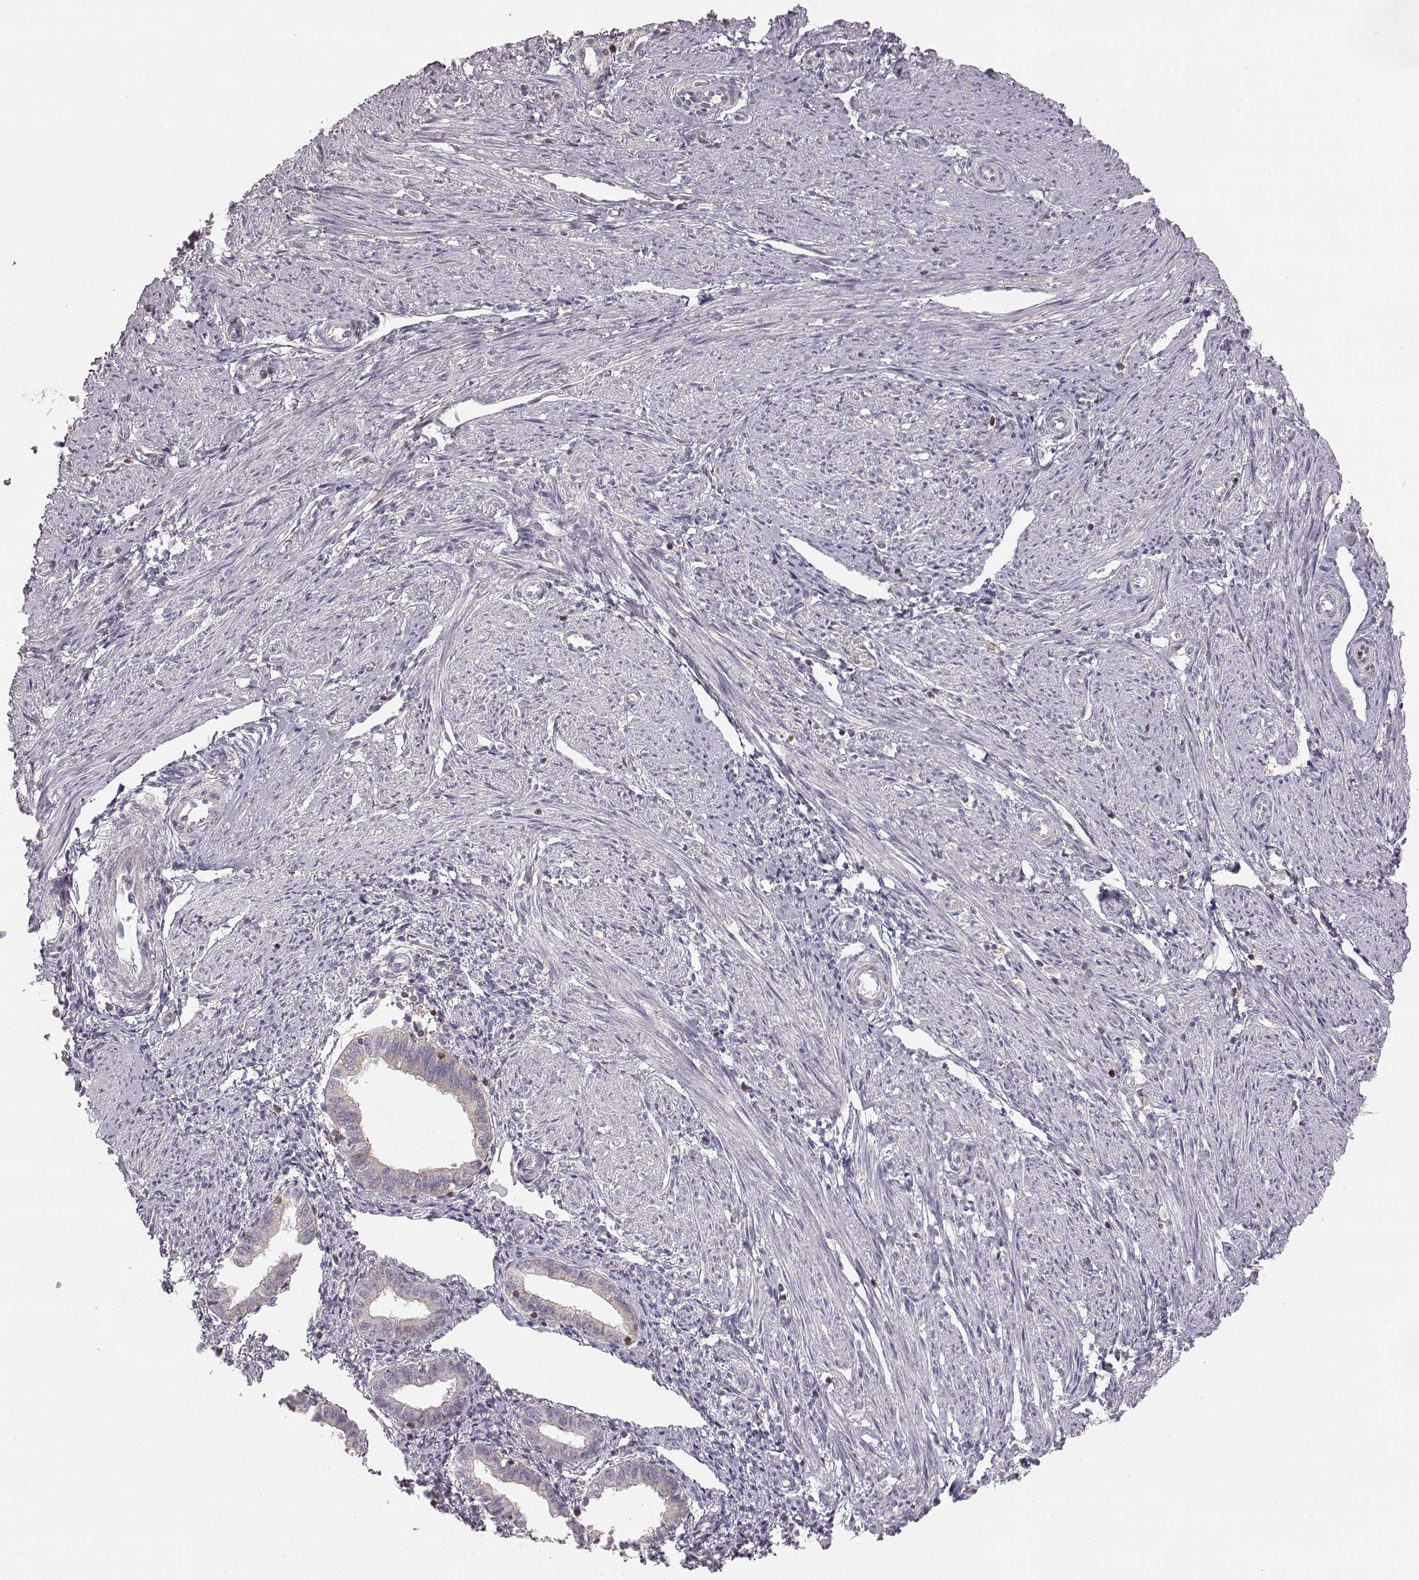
{"staining": {"intensity": "negative", "quantity": "none", "location": "none"}, "tissue": "endometrium", "cell_type": "Cells in endometrial stroma", "image_type": "normal", "snomed": [{"axis": "morphology", "description": "Normal tissue, NOS"}, {"axis": "topography", "description": "Endometrium"}], "caption": "The micrograph displays no significant expression in cells in endometrial stroma of endometrium.", "gene": "GRAP2", "patient": {"sex": "female", "age": 37}}